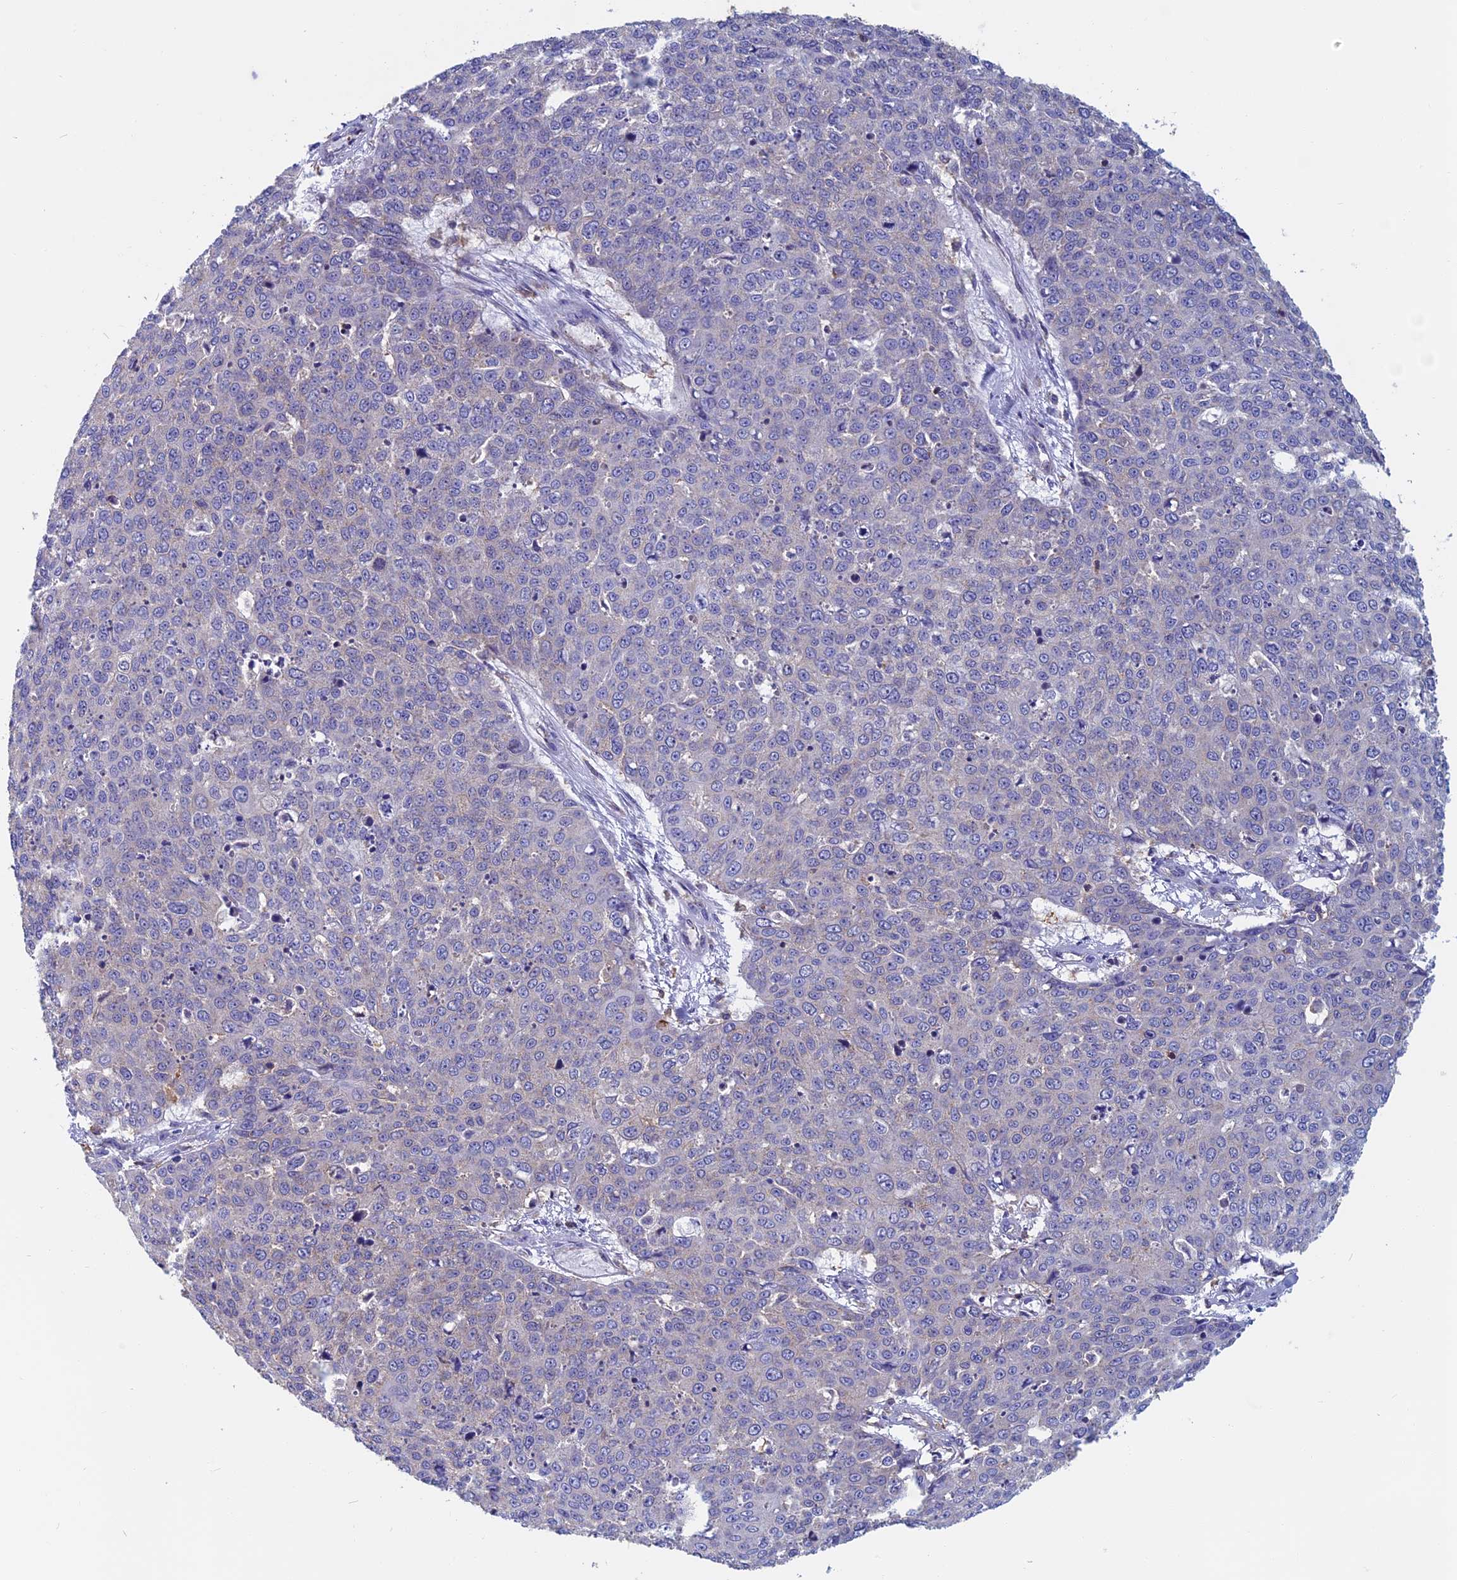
{"staining": {"intensity": "negative", "quantity": "none", "location": "none"}, "tissue": "skin cancer", "cell_type": "Tumor cells", "image_type": "cancer", "snomed": [{"axis": "morphology", "description": "Squamous cell carcinoma, NOS"}, {"axis": "topography", "description": "Skin"}], "caption": "An image of skin cancer stained for a protein demonstrates no brown staining in tumor cells. The staining was performed using DAB to visualize the protein expression in brown, while the nuclei were stained in blue with hematoxylin (Magnification: 20x).", "gene": "HSD17B8", "patient": {"sex": "male", "age": 71}}